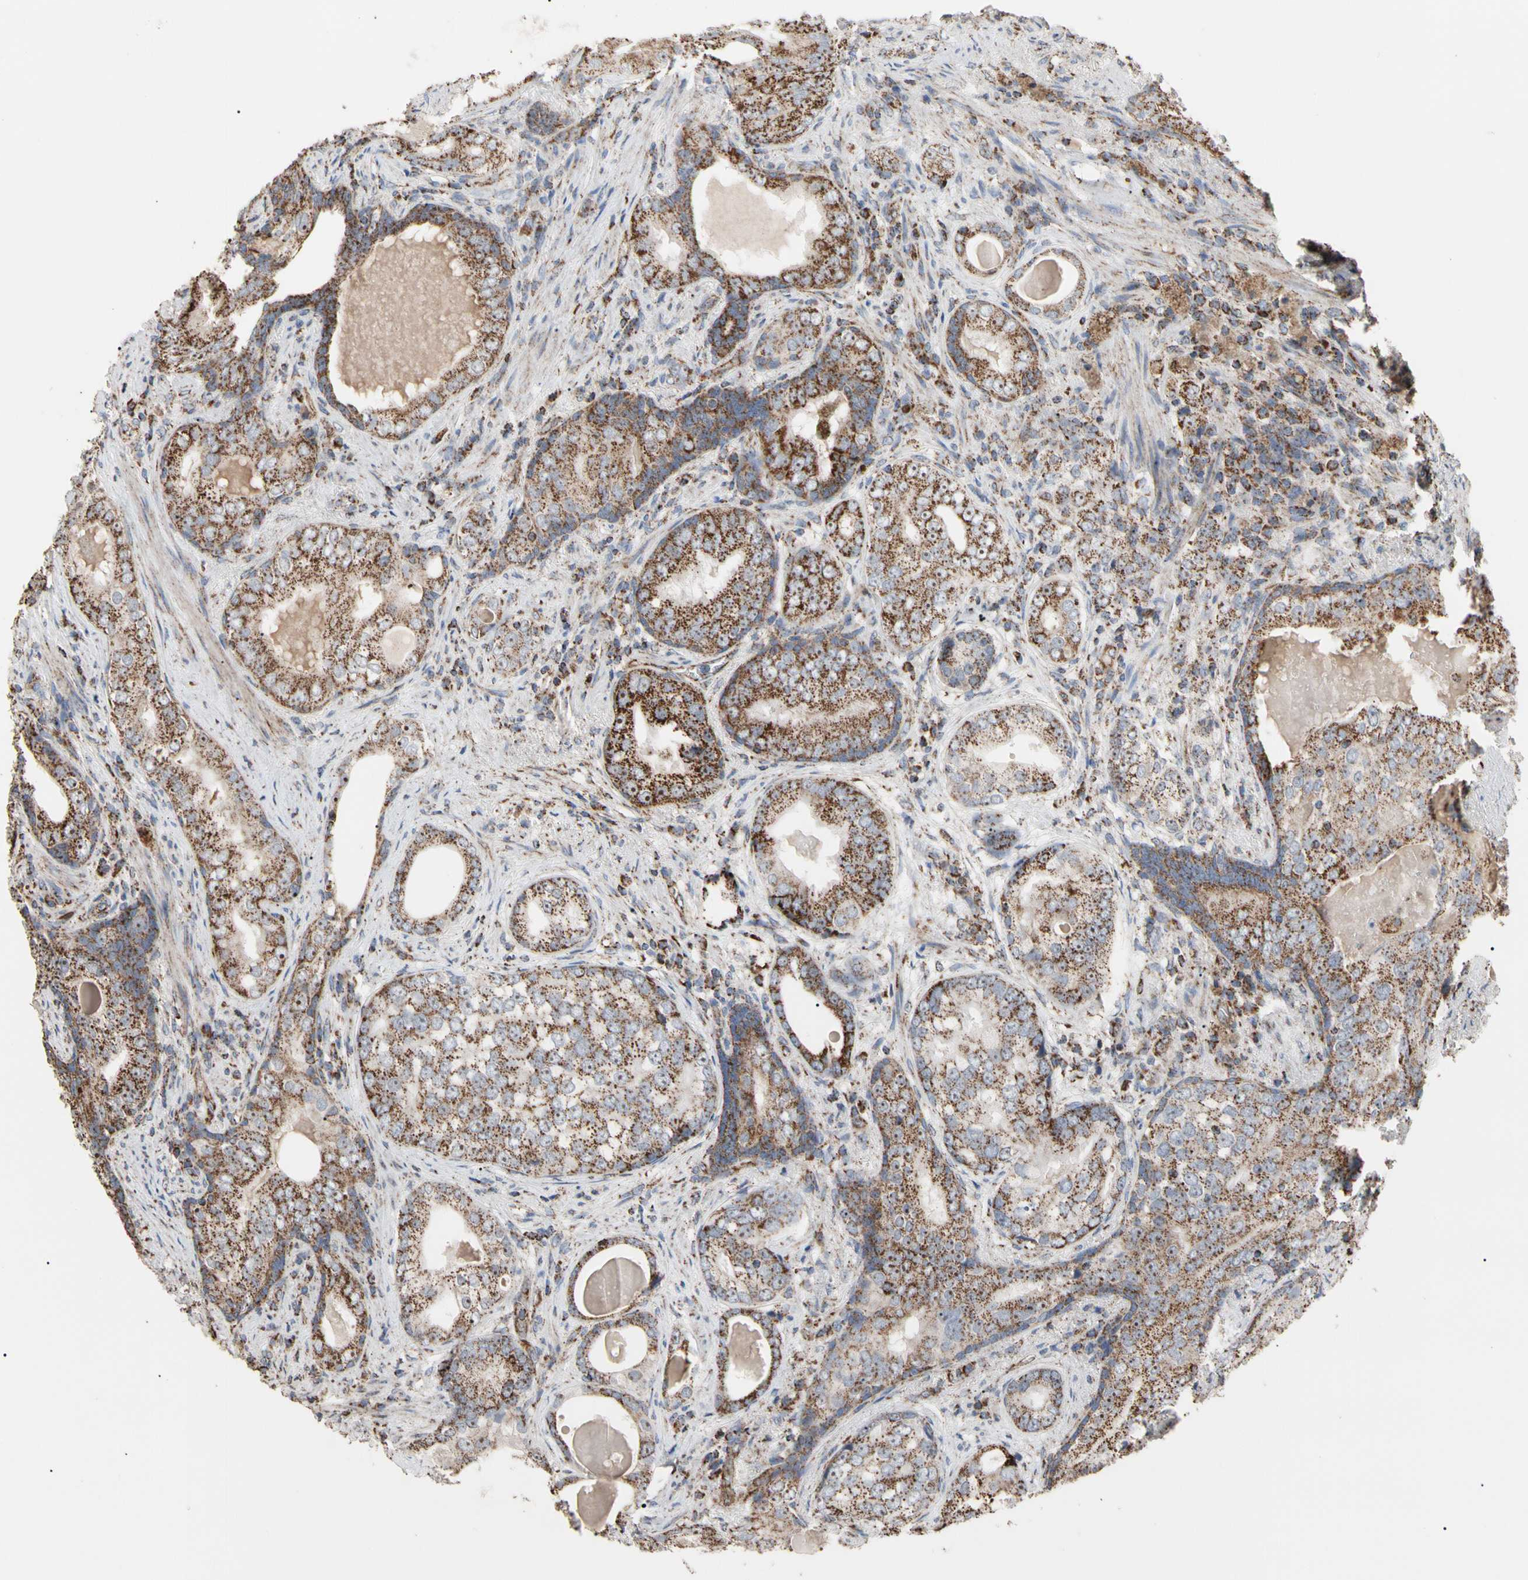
{"staining": {"intensity": "strong", "quantity": ">75%", "location": "cytoplasmic/membranous"}, "tissue": "prostate cancer", "cell_type": "Tumor cells", "image_type": "cancer", "snomed": [{"axis": "morphology", "description": "Adenocarcinoma, High grade"}, {"axis": "topography", "description": "Prostate"}], "caption": "Tumor cells show high levels of strong cytoplasmic/membranous expression in about >75% of cells in human prostate cancer.", "gene": "FAM110B", "patient": {"sex": "male", "age": 66}}